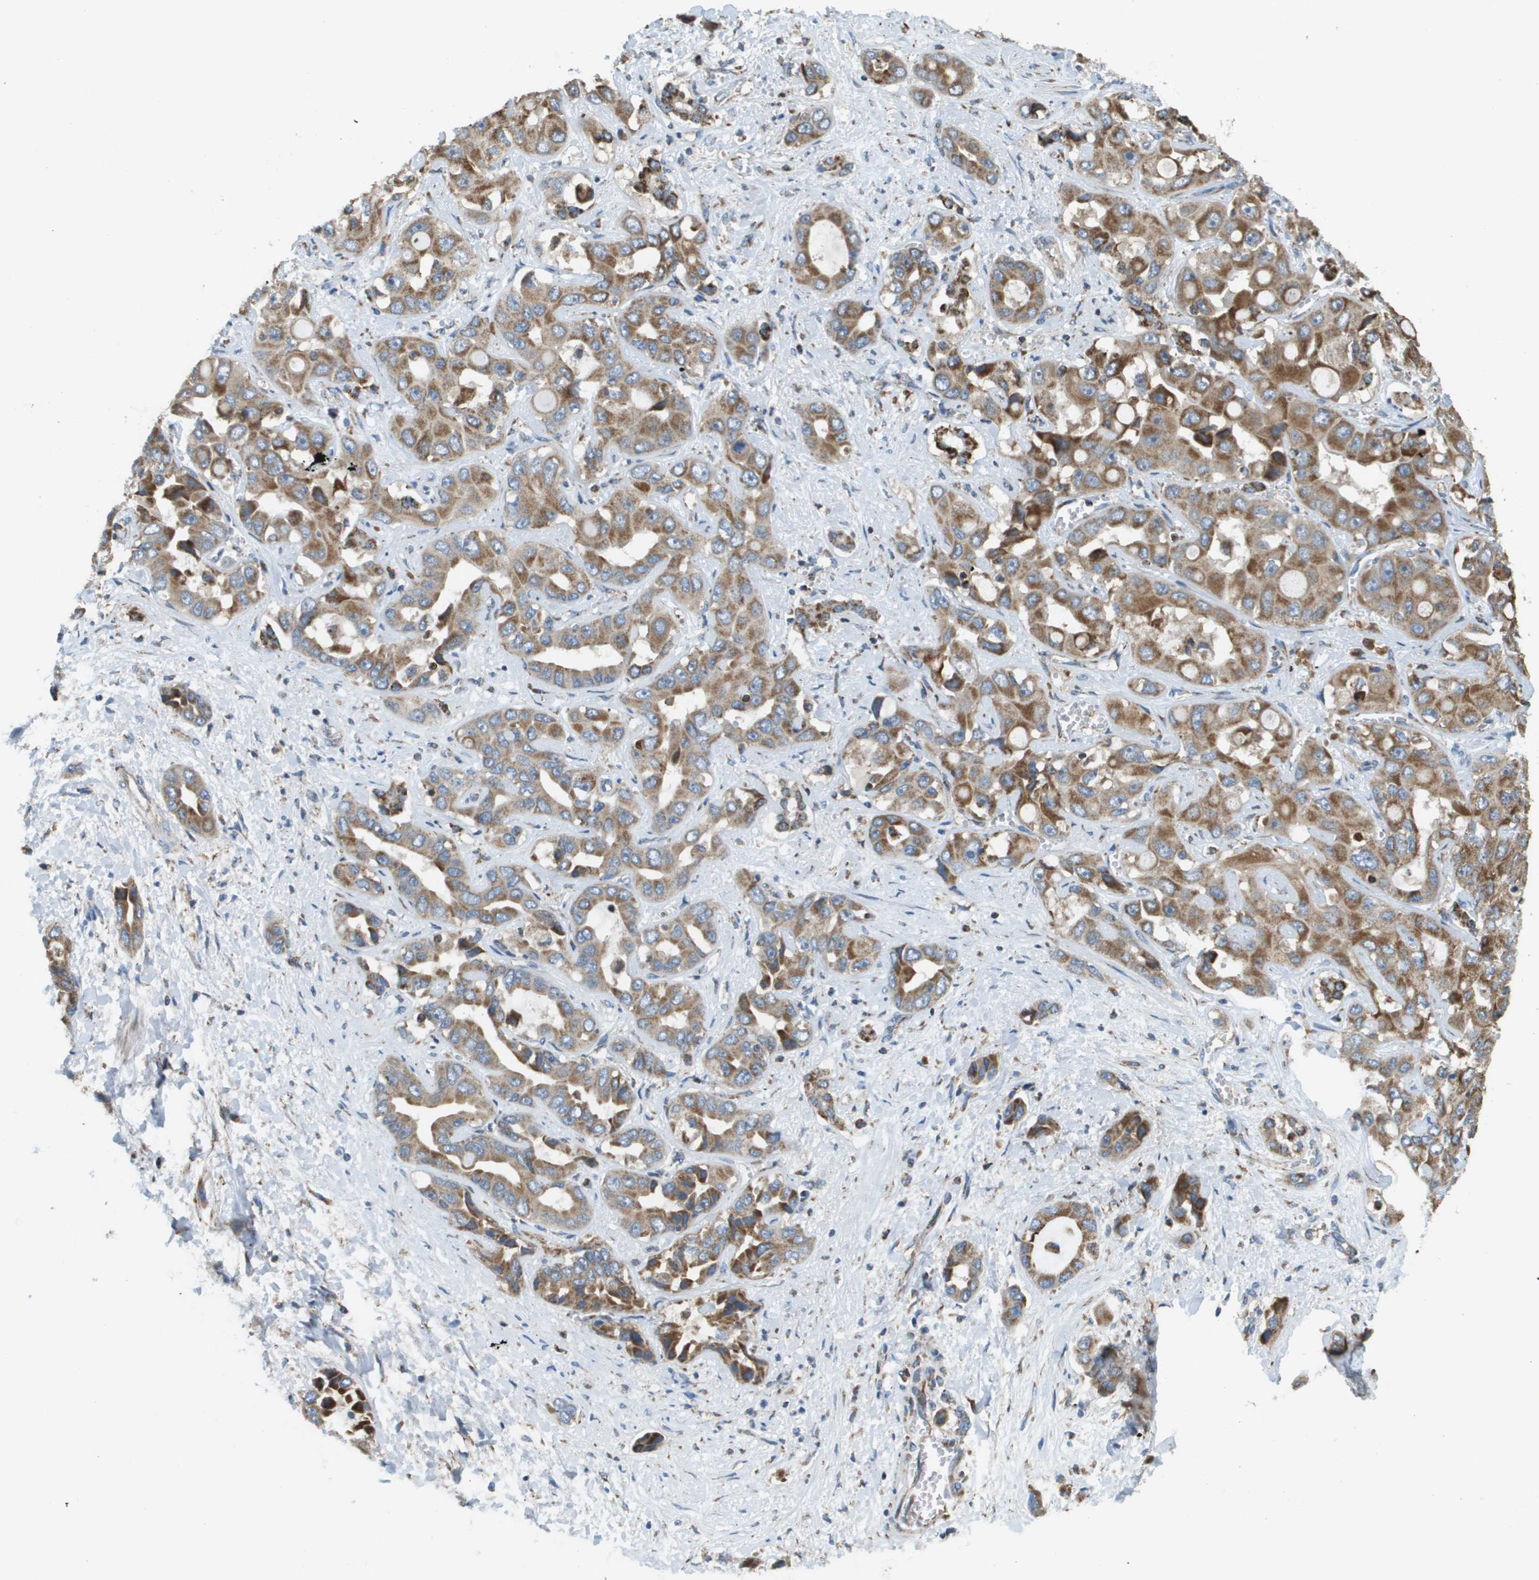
{"staining": {"intensity": "moderate", "quantity": ">75%", "location": "cytoplasmic/membranous"}, "tissue": "liver cancer", "cell_type": "Tumor cells", "image_type": "cancer", "snomed": [{"axis": "morphology", "description": "Cholangiocarcinoma"}, {"axis": "topography", "description": "Liver"}], "caption": "A brown stain labels moderate cytoplasmic/membranous staining of a protein in liver cancer (cholangiocarcinoma) tumor cells. The staining is performed using DAB brown chromogen to label protein expression. The nuclei are counter-stained blue using hematoxylin.", "gene": "NRK", "patient": {"sex": "female", "age": 52}}